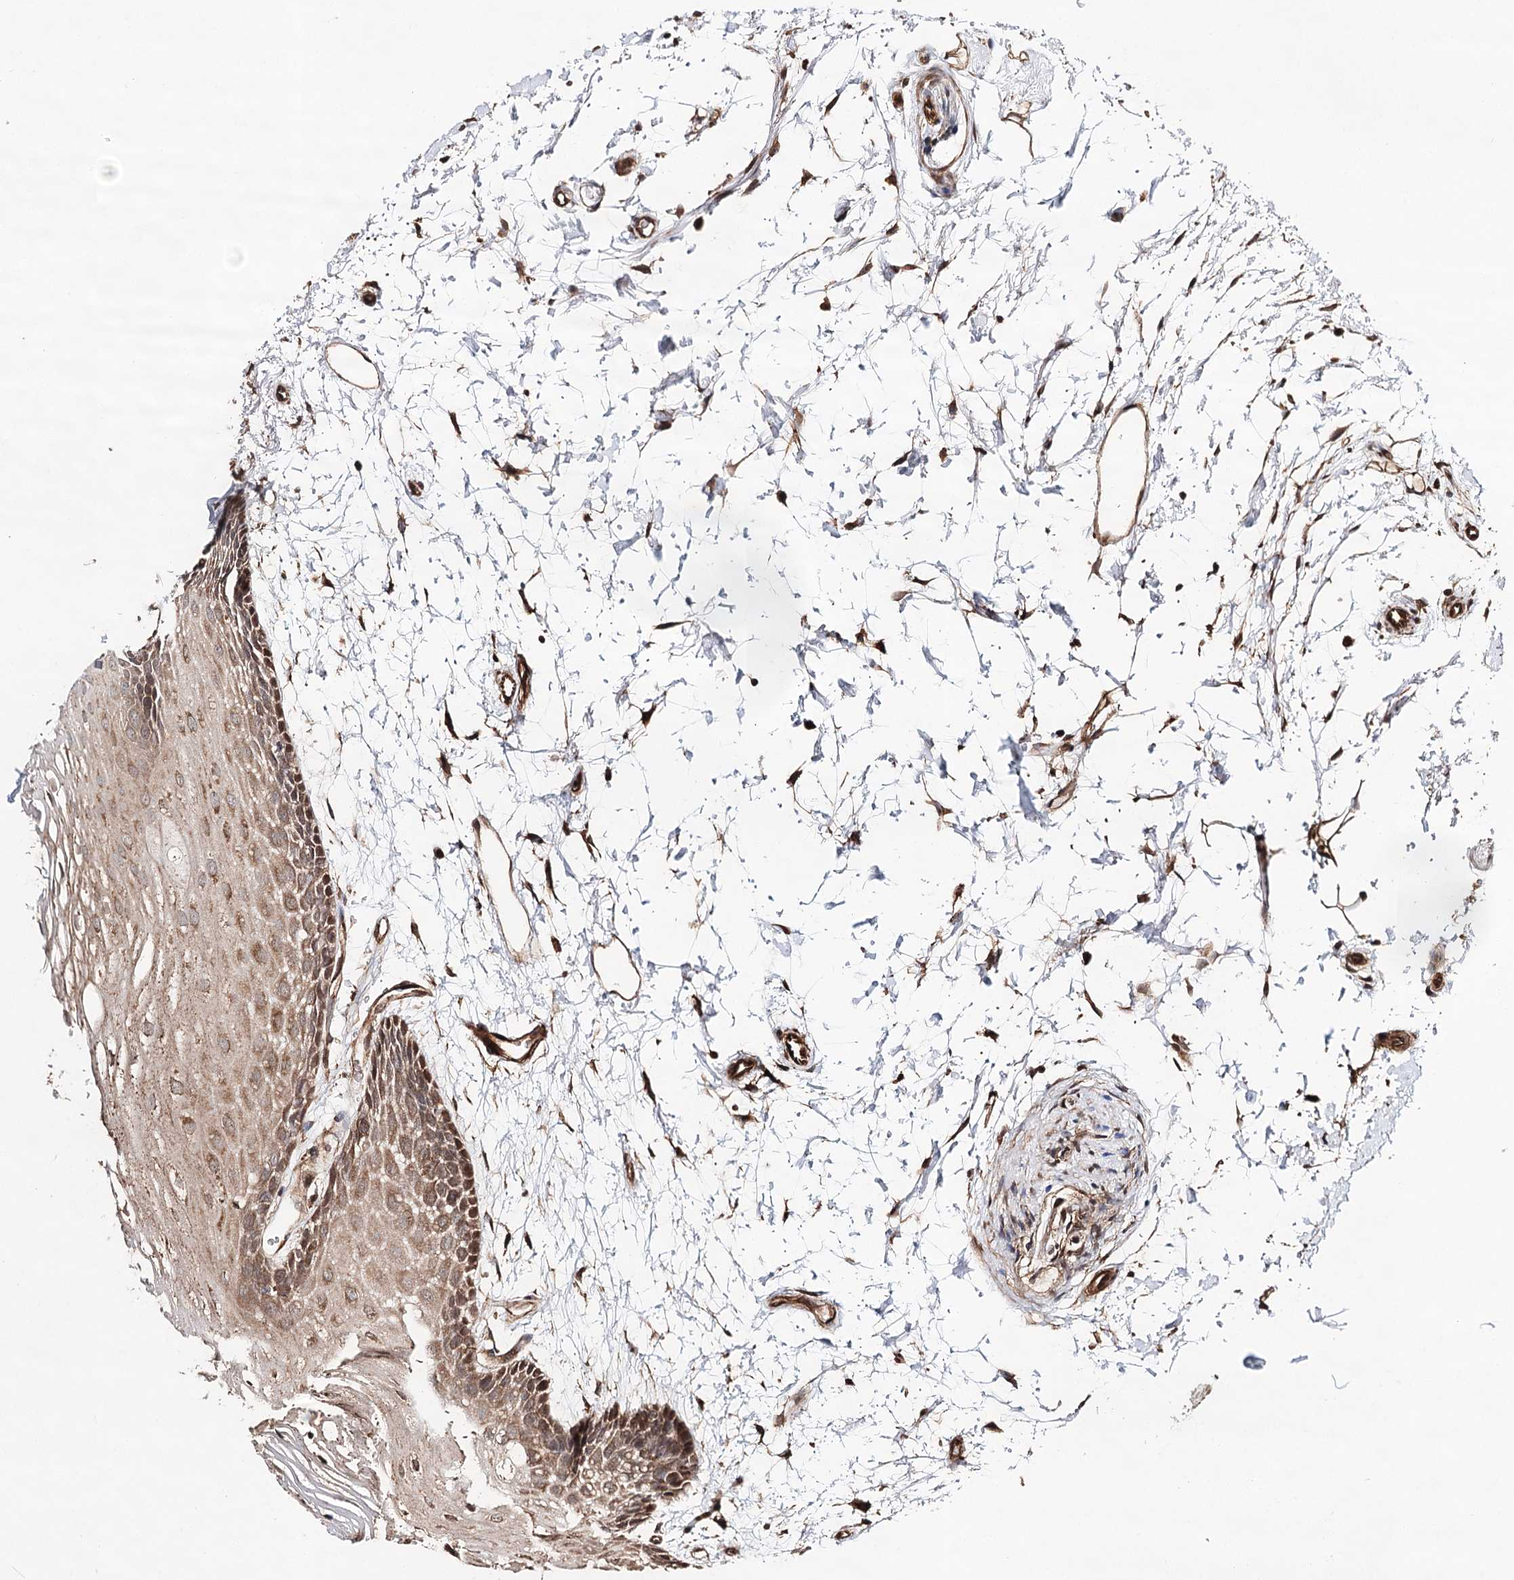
{"staining": {"intensity": "moderate", "quantity": ">75%", "location": "cytoplasmic/membranous"}, "tissue": "oral mucosa", "cell_type": "Squamous epithelial cells", "image_type": "normal", "snomed": [{"axis": "morphology", "description": "Normal tissue, NOS"}, {"axis": "topography", "description": "Skeletal muscle"}, {"axis": "topography", "description": "Oral tissue"}, {"axis": "topography", "description": "Peripheral nerve tissue"}], "caption": "Immunohistochemical staining of normal oral mucosa exhibits moderate cytoplasmic/membranous protein positivity in approximately >75% of squamous epithelial cells. The staining was performed using DAB to visualize the protein expression in brown, while the nuclei were stained in blue with hematoxylin (Magnification: 20x).", "gene": "DNAJB14", "patient": {"sex": "female", "age": 84}}